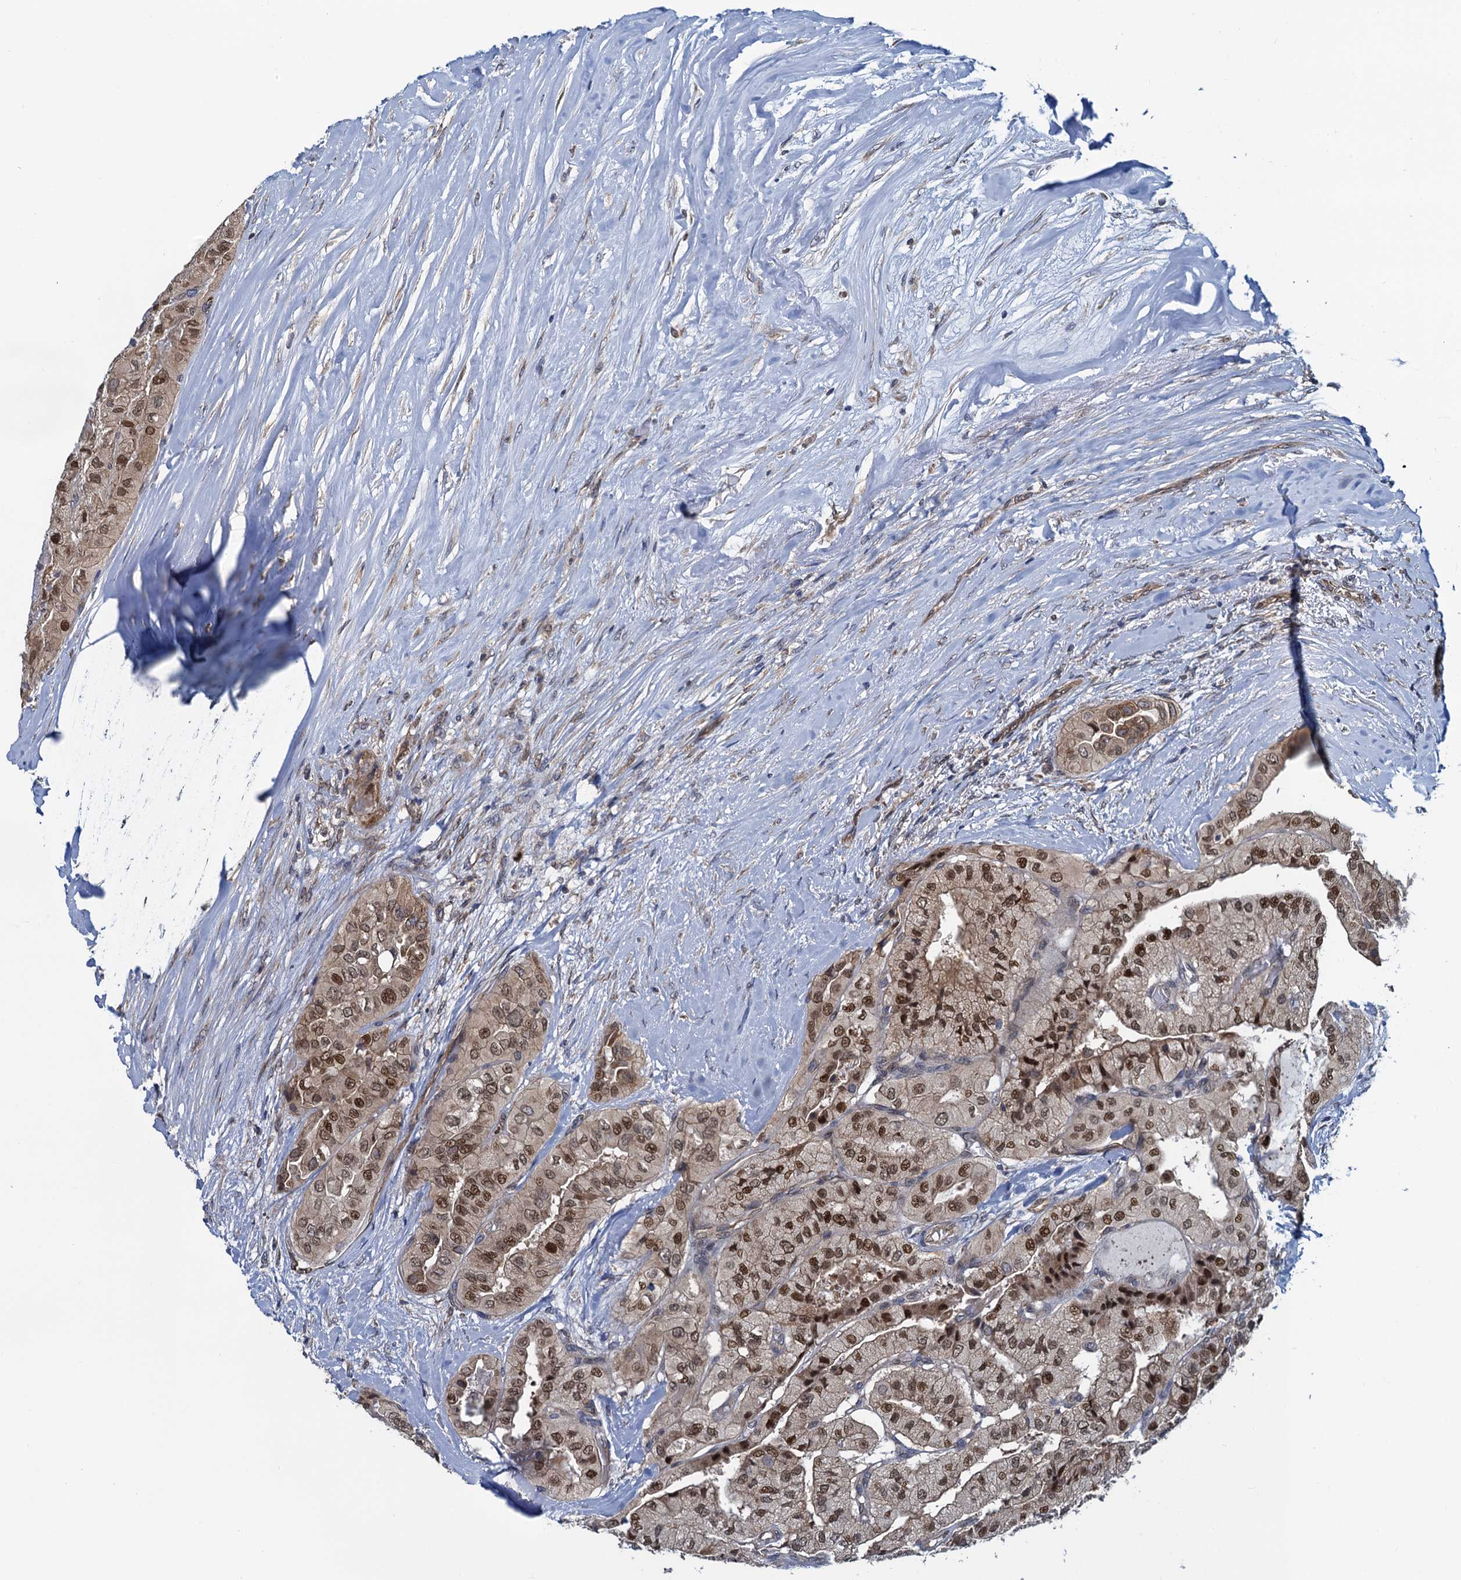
{"staining": {"intensity": "moderate", "quantity": ">75%", "location": "nuclear"}, "tissue": "thyroid cancer", "cell_type": "Tumor cells", "image_type": "cancer", "snomed": [{"axis": "morphology", "description": "Papillary adenocarcinoma, NOS"}, {"axis": "topography", "description": "Thyroid gland"}], "caption": "Immunohistochemistry staining of thyroid cancer (papillary adenocarcinoma), which displays medium levels of moderate nuclear staining in about >75% of tumor cells indicating moderate nuclear protein staining. The staining was performed using DAB (3,3'-diaminobenzidine) (brown) for protein detection and nuclei were counterstained in hematoxylin (blue).", "gene": "RNF125", "patient": {"sex": "female", "age": 59}}